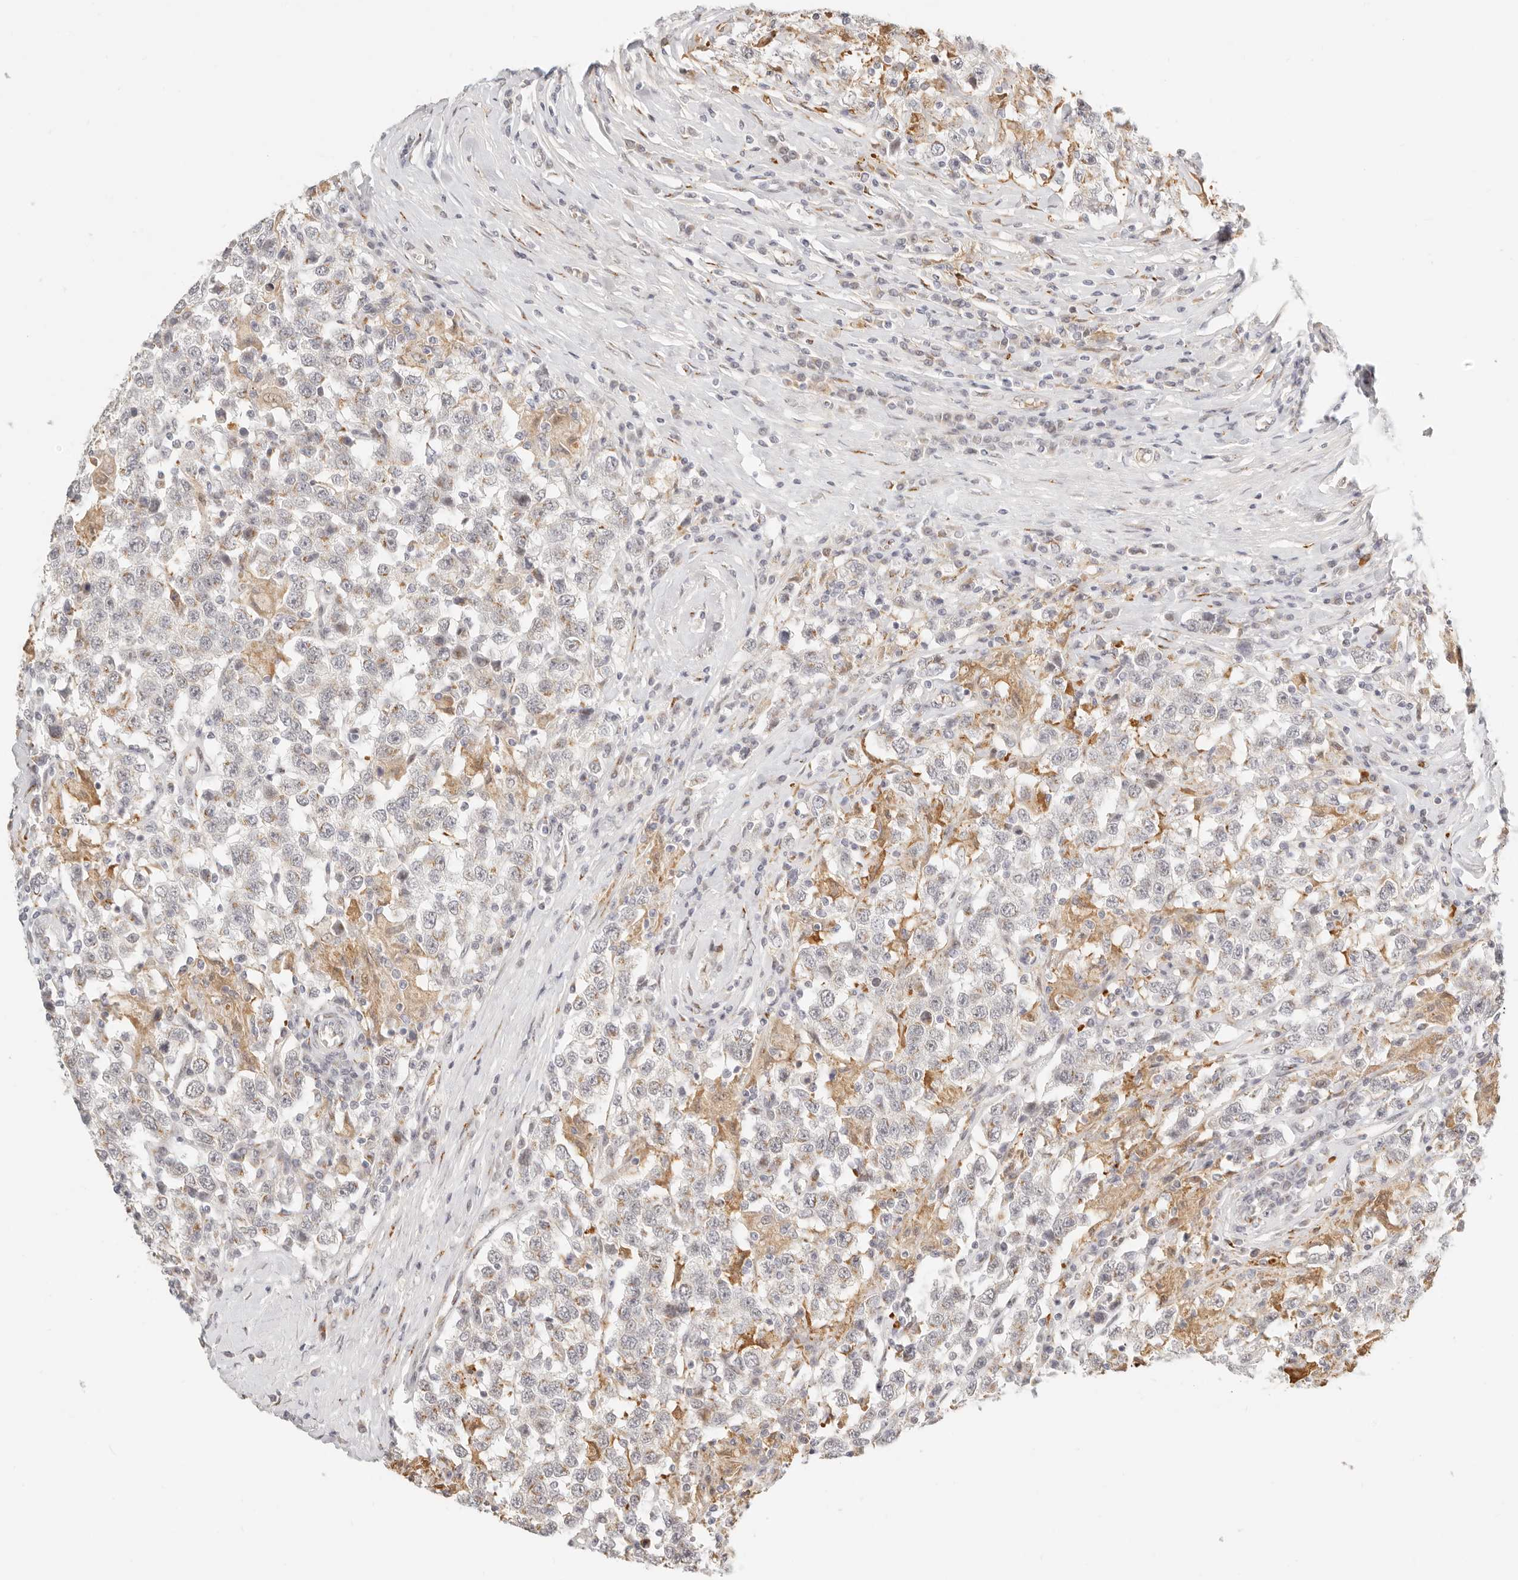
{"staining": {"intensity": "moderate", "quantity": "<25%", "location": "cytoplasmic/membranous"}, "tissue": "testis cancer", "cell_type": "Tumor cells", "image_type": "cancer", "snomed": [{"axis": "morphology", "description": "Seminoma, NOS"}, {"axis": "topography", "description": "Testis"}], "caption": "Tumor cells demonstrate moderate cytoplasmic/membranous expression in approximately <25% of cells in seminoma (testis).", "gene": "FAM20B", "patient": {"sex": "male", "age": 41}}